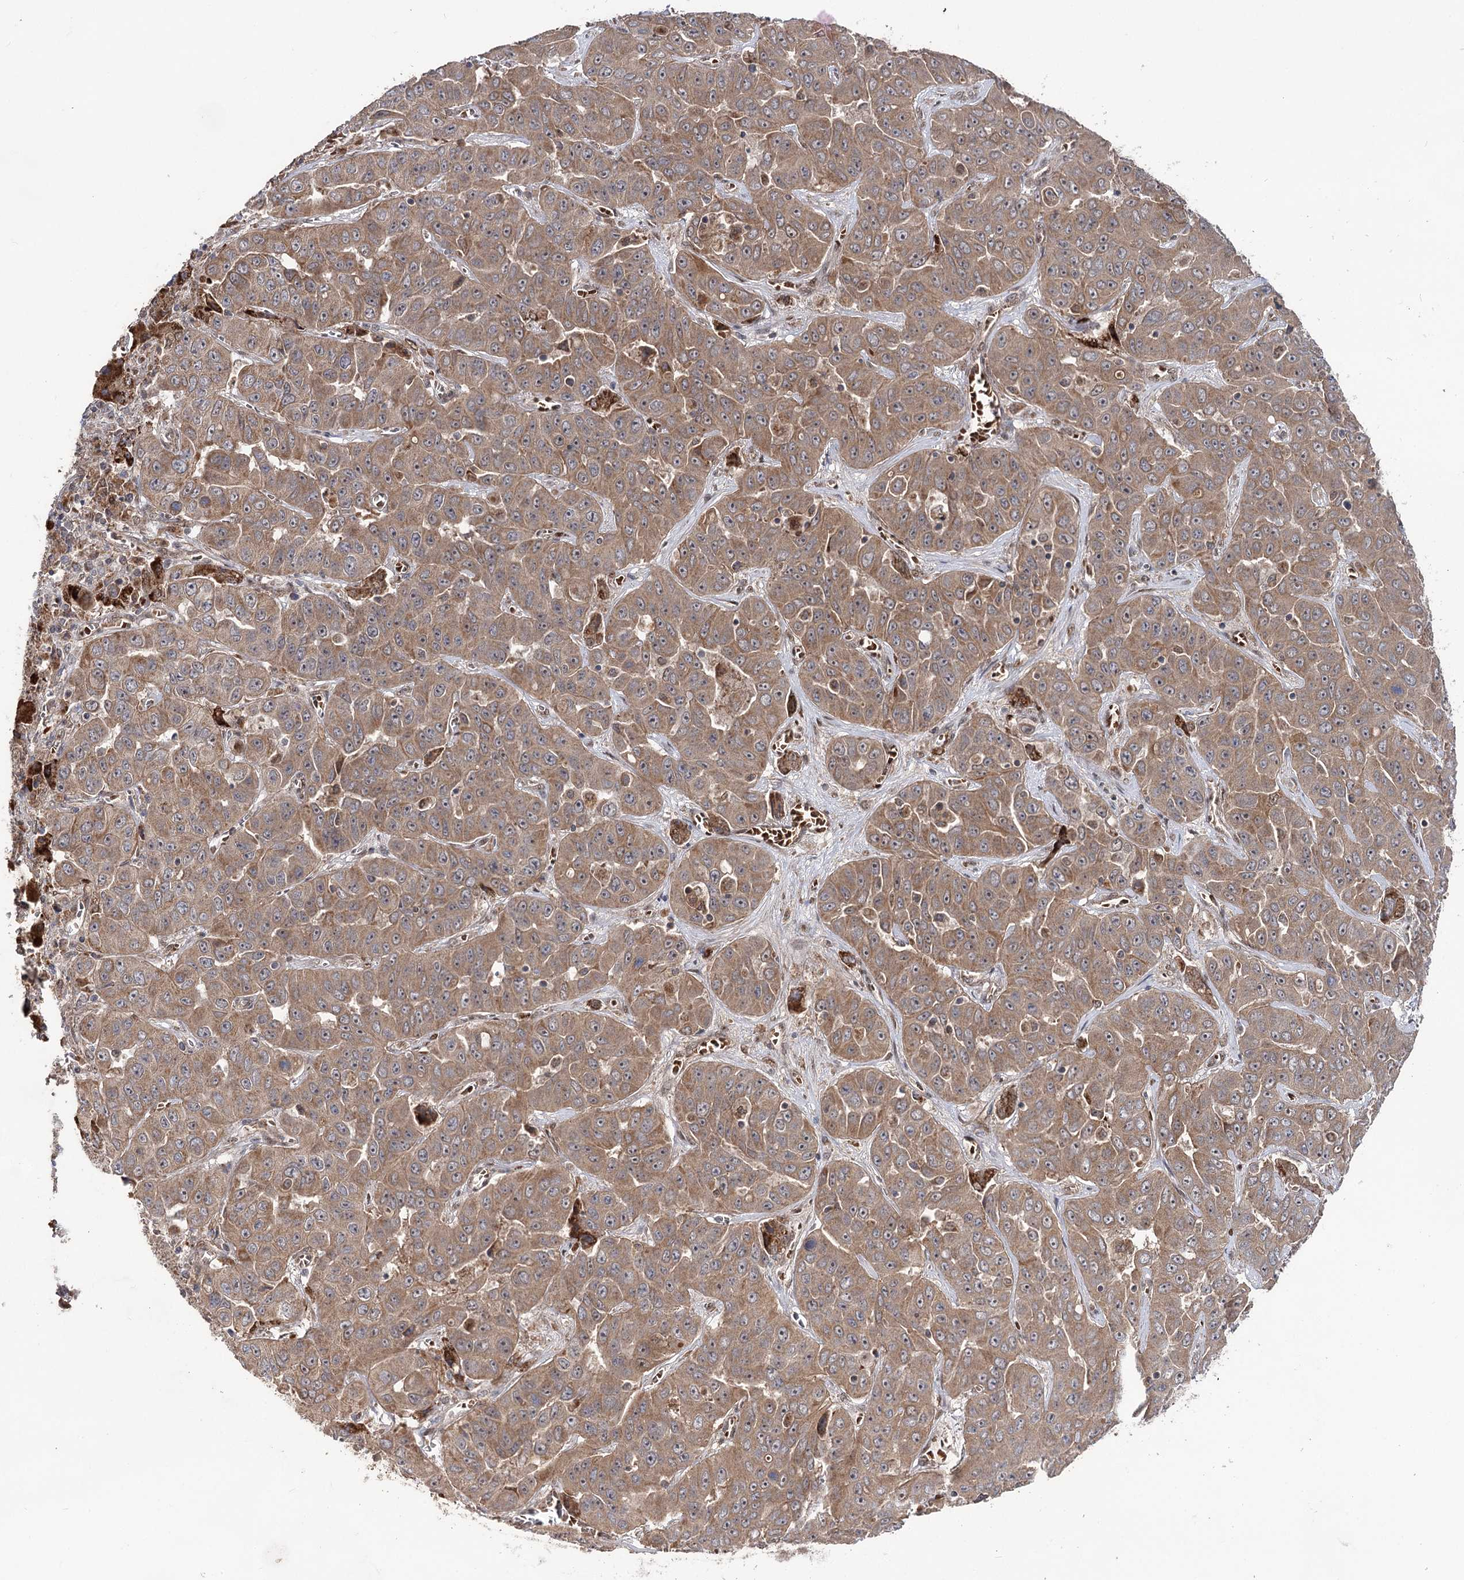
{"staining": {"intensity": "moderate", "quantity": ">75%", "location": "cytoplasmic/membranous"}, "tissue": "liver cancer", "cell_type": "Tumor cells", "image_type": "cancer", "snomed": [{"axis": "morphology", "description": "Cholangiocarcinoma"}, {"axis": "topography", "description": "Liver"}], "caption": "Human cholangiocarcinoma (liver) stained for a protein (brown) demonstrates moderate cytoplasmic/membranous positive expression in approximately >75% of tumor cells.", "gene": "MSANTD2", "patient": {"sex": "female", "age": 52}}